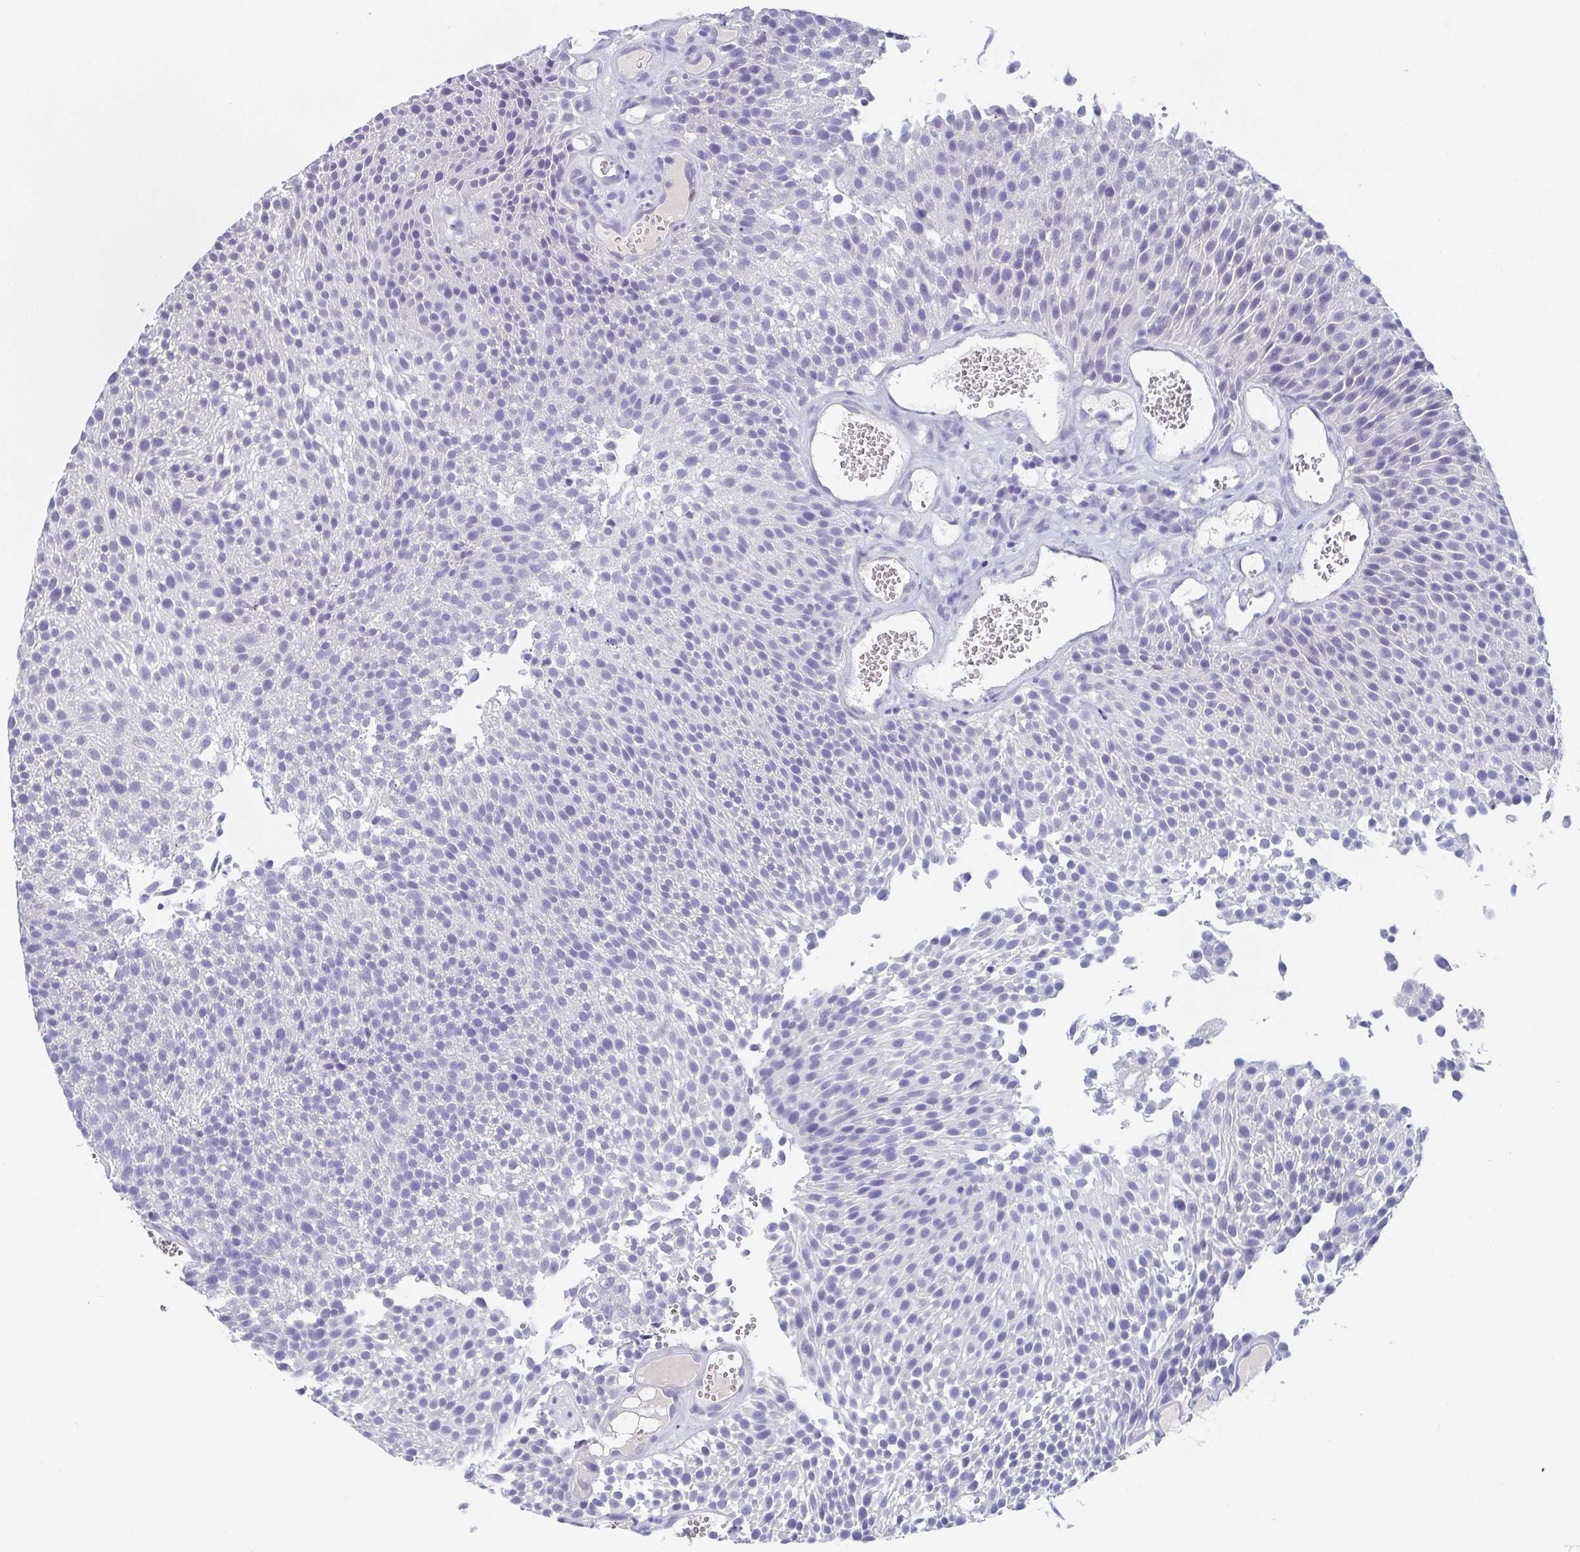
{"staining": {"intensity": "negative", "quantity": "none", "location": "none"}, "tissue": "urothelial cancer", "cell_type": "Tumor cells", "image_type": "cancer", "snomed": [{"axis": "morphology", "description": "Urothelial carcinoma, Low grade"}, {"axis": "topography", "description": "Urinary bladder"}], "caption": "Tumor cells are negative for protein expression in human urothelial cancer.", "gene": "ITLN1", "patient": {"sex": "female", "age": 79}}